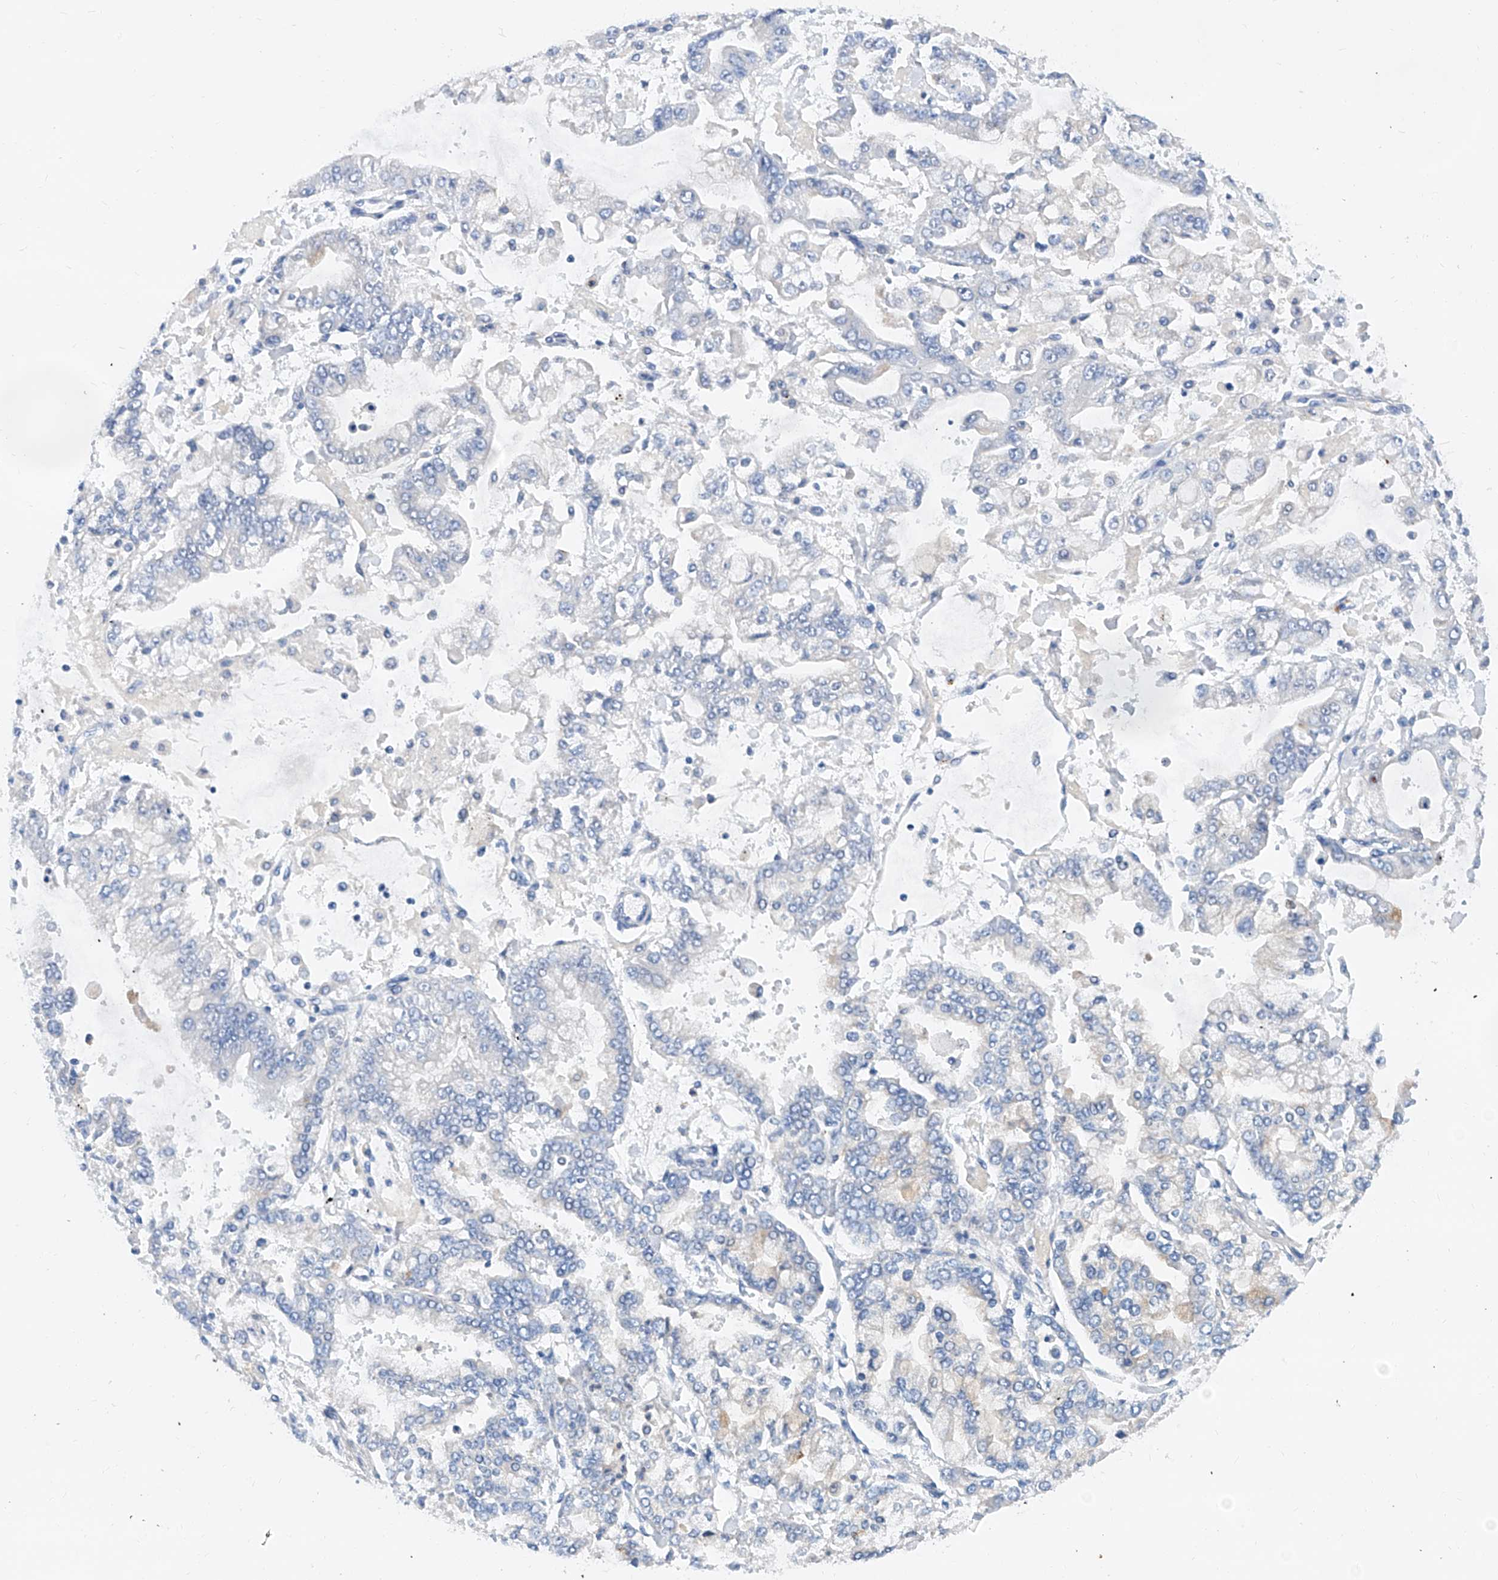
{"staining": {"intensity": "negative", "quantity": "none", "location": "none"}, "tissue": "stomach cancer", "cell_type": "Tumor cells", "image_type": "cancer", "snomed": [{"axis": "morphology", "description": "Normal tissue, NOS"}, {"axis": "morphology", "description": "Adenocarcinoma, NOS"}, {"axis": "topography", "description": "Stomach, upper"}, {"axis": "topography", "description": "Stomach"}], "caption": "IHC image of stomach adenocarcinoma stained for a protein (brown), which shows no positivity in tumor cells.", "gene": "SLC25A29", "patient": {"sex": "male", "age": 76}}